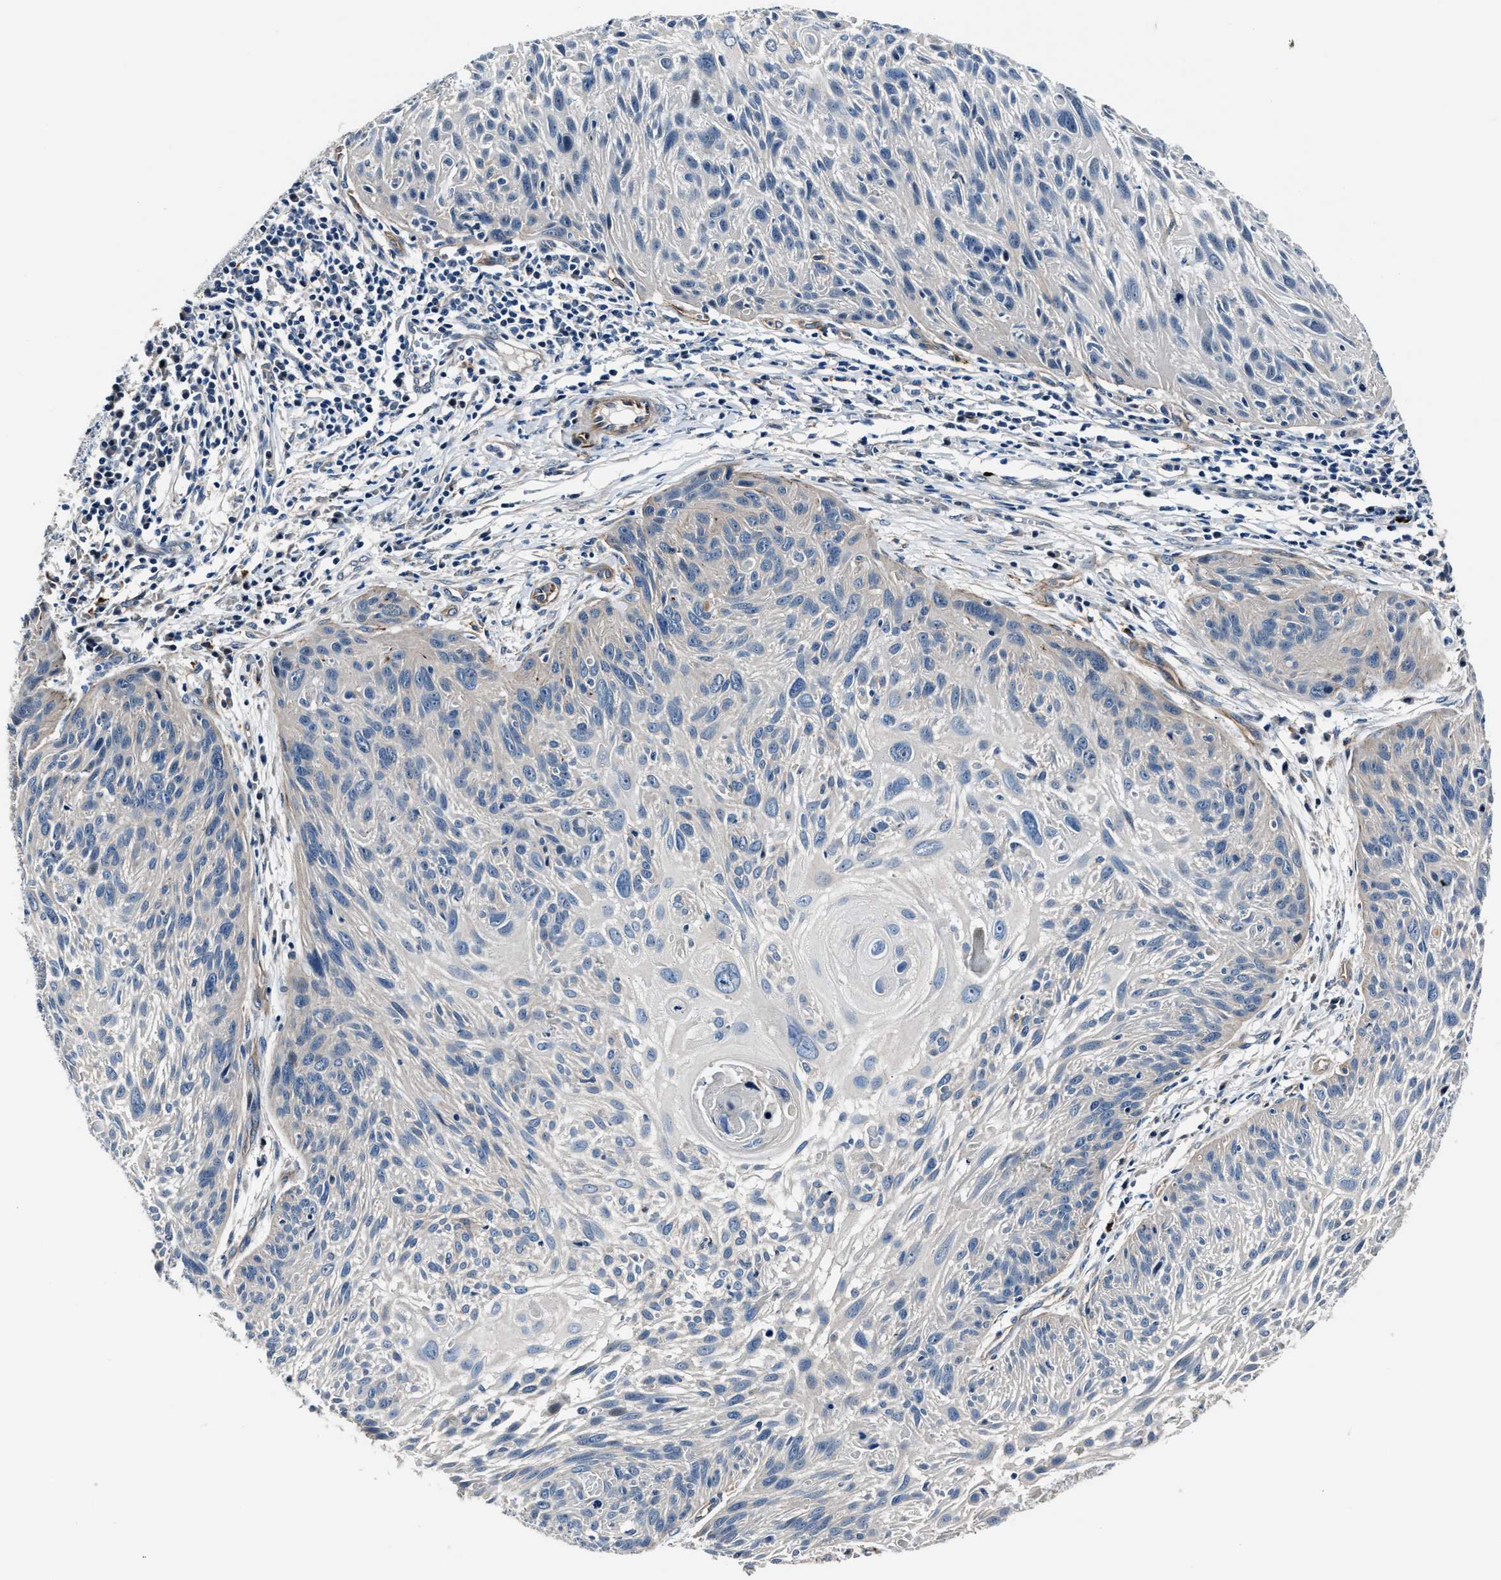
{"staining": {"intensity": "negative", "quantity": "none", "location": "none"}, "tissue": "cervical cancer", "cell_type": "Tumor cells", "image_type": "cancer", "snomed": [{"axis": "morphology", "description": "Squamous cell carcinoma, NOS"}, {"axis": "topography", "description": "Cervix"}], "caption": "DAB (3,3'-diaminobenzidine) immunohistochemical staining of human cervical squamous cell carcinoma exhibits no significant positivity in tumor cells.", "gene": "MPDZ", "patient": {"sex": "female", "age": 51}}